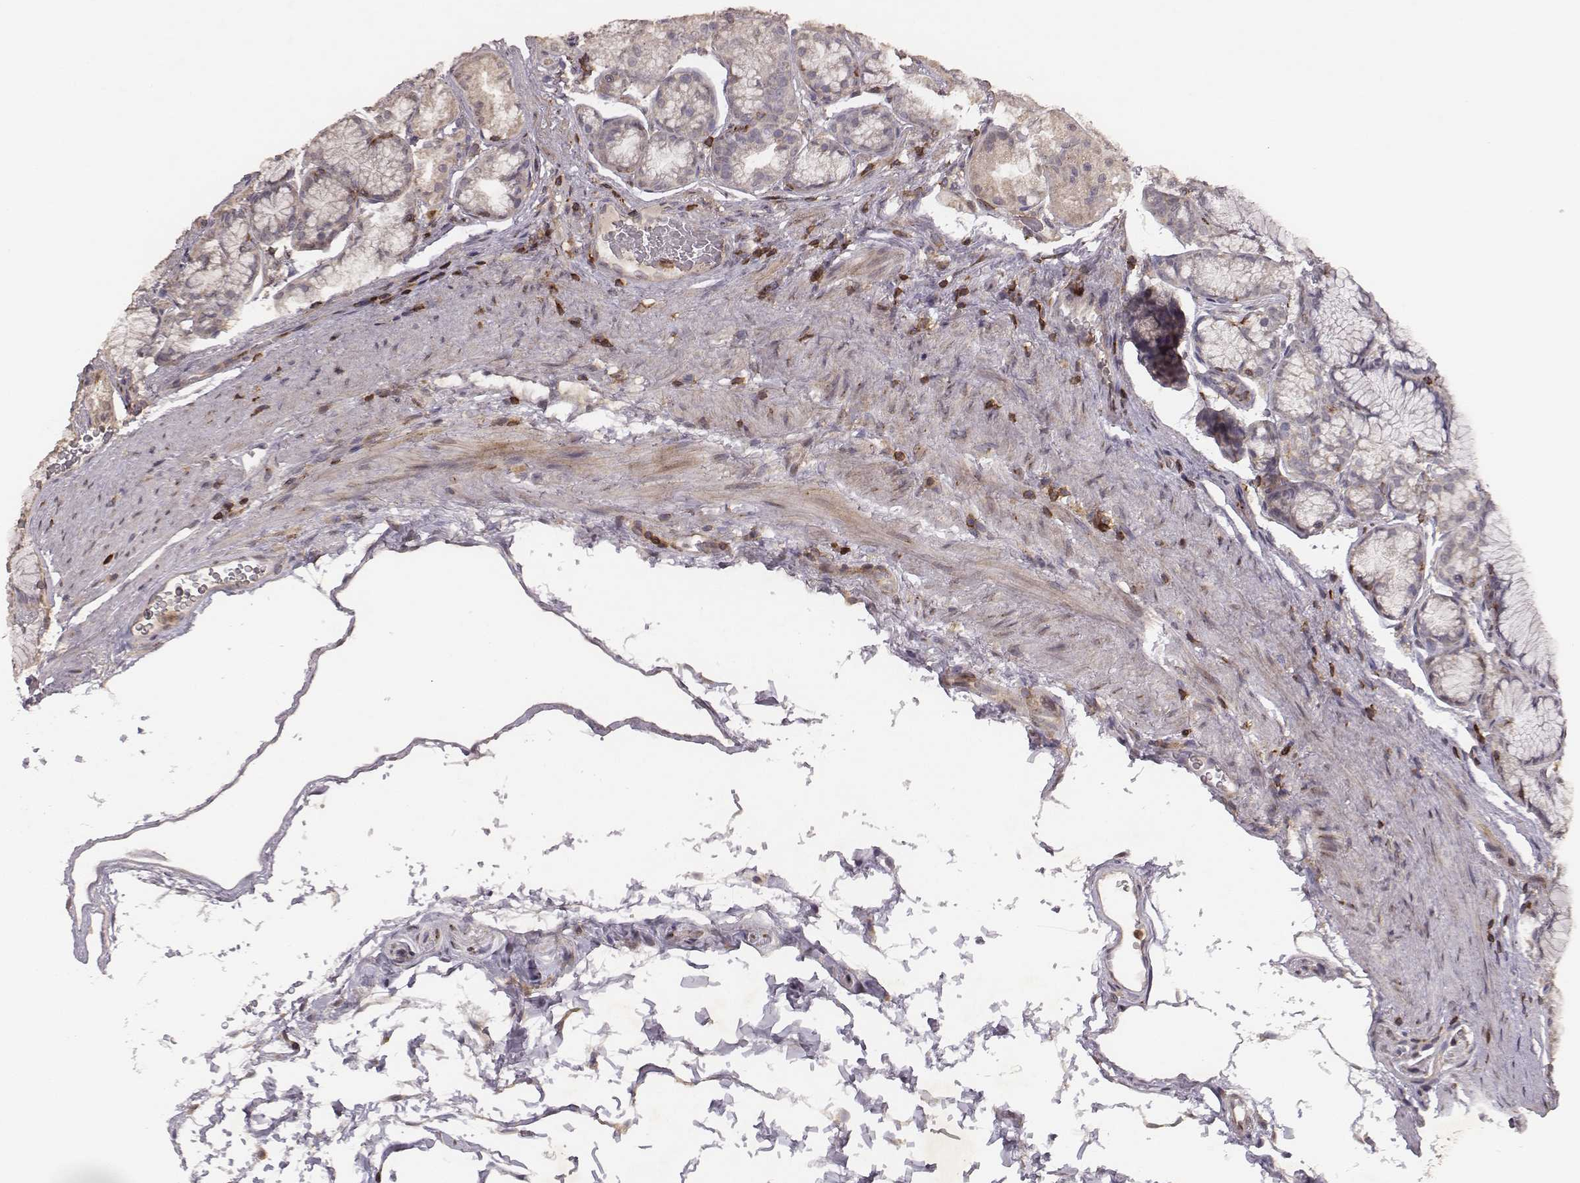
{"staining": {"intensity": "negative", "quantity": "none", "location": "none"}, "tissue": "stomach", "cell_type": "Glandular cells", "image_type": "normal", "snomed": [{"axis": "morphology", "description": "Normal tissue, NOS"}, {"axis": "morphology", "description": "Adenocarcinoma, NOS"}, {"axis": "morphology", "description": "Adenocarcinoma, High grade"}, {"axis": "topography", "description": "Stomach, upper"}, {"axis": "topography", "description": "Stomach"}], "caption": "Stomach stained for a protein using immunohistochemistry shows no staining glandular cells.", "gene": "PILRA", "patient": {"sex": "female", "age": 65}}